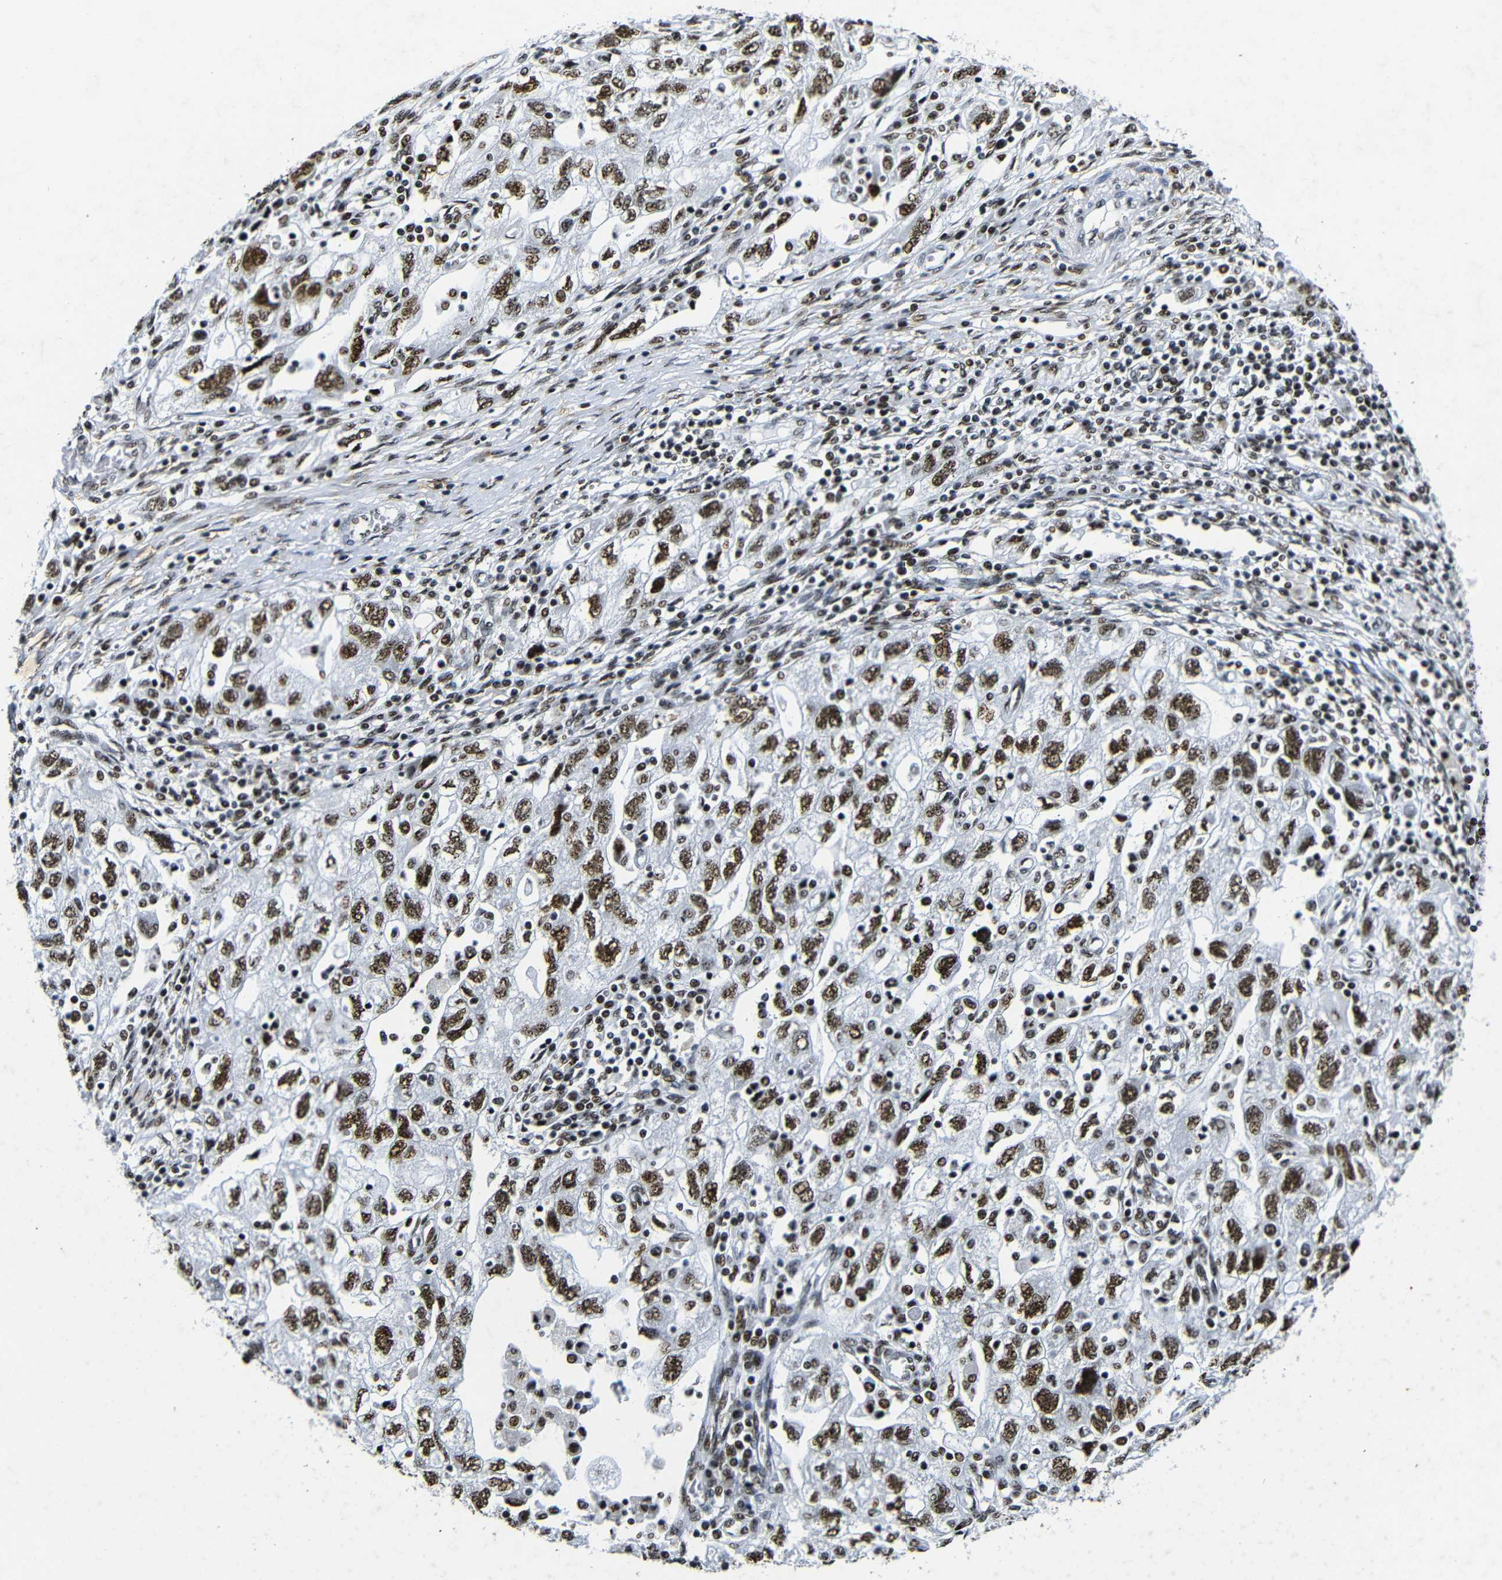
{"staining": {"intensity": "strong", "quantity": ">75%", "location": "nuclear"}, "tissue": "ovarian cancer", "cell_type": "Tumor cells", "image_type": "cancer", "snomed": [{"axis": "morphology", "description": "Carcinoma, NOS"}, {"axis": "morphology", "description": "Cystadenocarcinoma, serous, NOS"}, {"axis": "topography", "description": "Ovary"}], "caption": "Immunohistochemical staining of ovarian cancer (carcinoma) reveals high levels of strong nuclear protein staining in about >75% of tumor cells.", "gene": "SRSF1", "patient": {"sex": "female", "age": 69}}